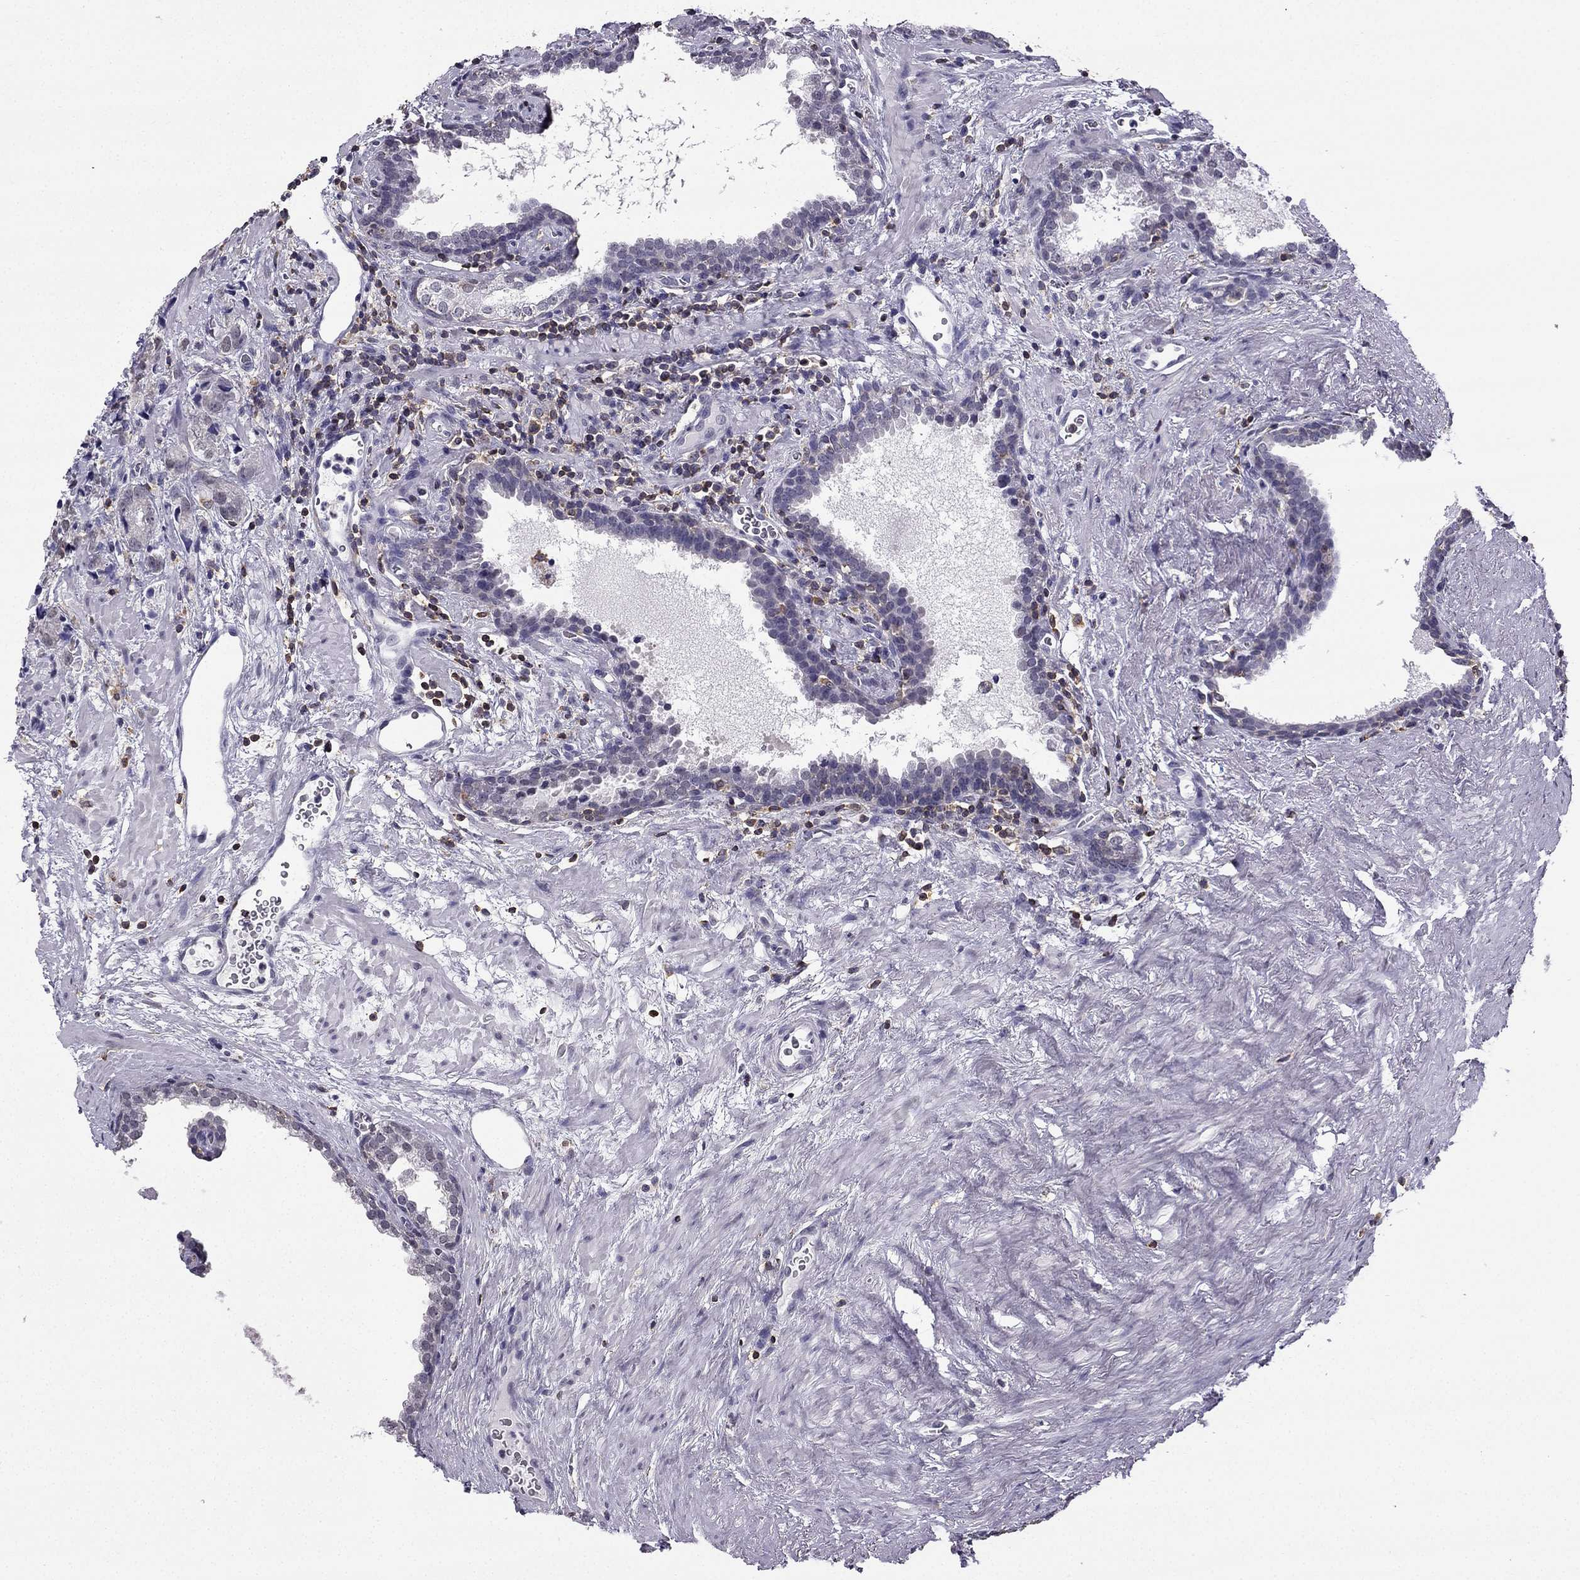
{"staining": {"intensity": "negative", "quantity": "none", "location": "none"}, "tissue": "prostate cancer", "cell_type": "Tumor cells", "image_type": "cancer", "snomed": [{"axis": "morphology", "description": "Adenocarcinoma, NOS"}, {"axis": "topography", "description": "Prostate and seminal vesicle, NOS"}], "caption": "The micrograph exhibits no staining of tumor cells in prostate cancer (adenocarcinoma).", "gene": "CCK", "patient": {"sex": "male", "age": 63}}